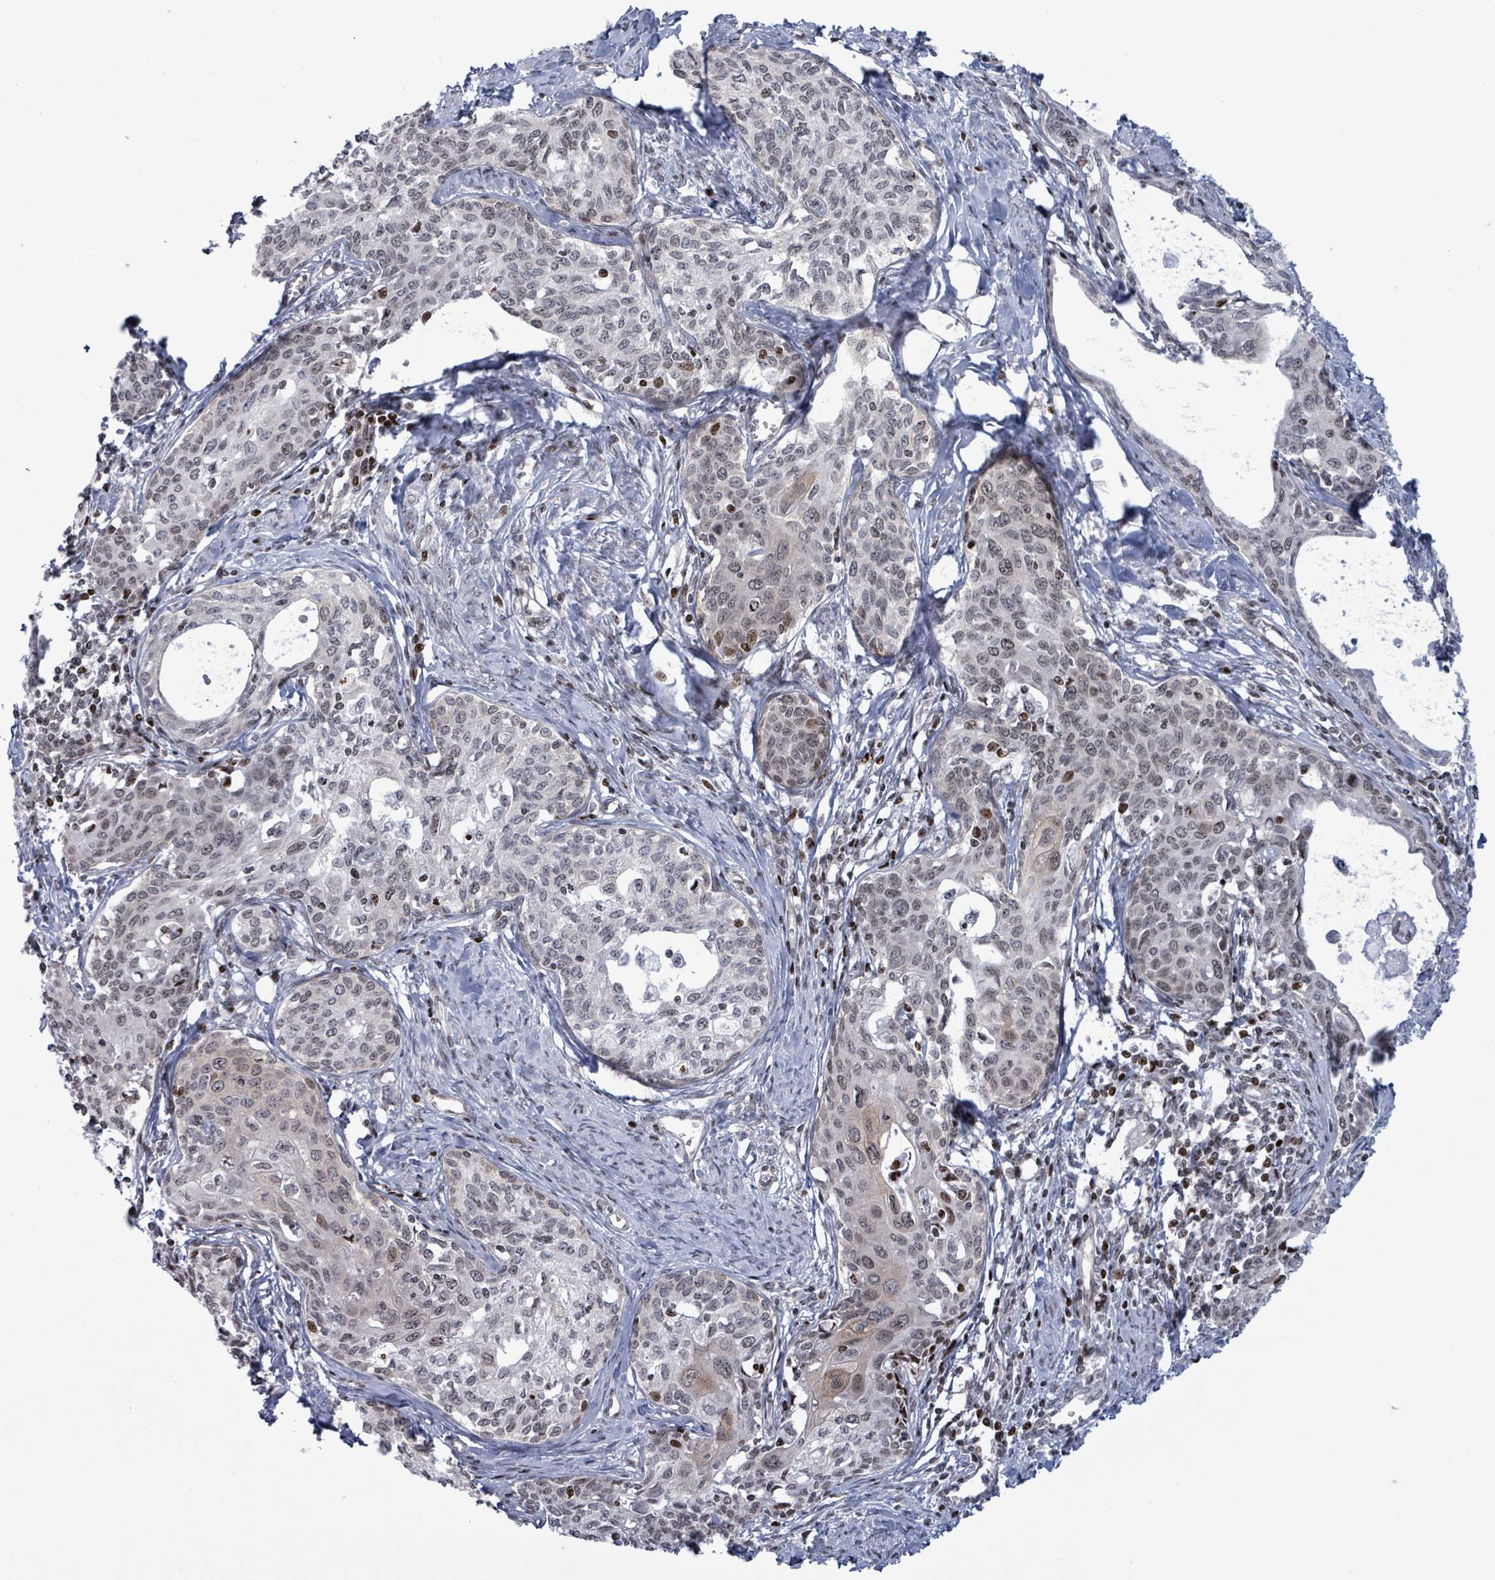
{"staining": {"intensity": "weak", "quantity": "25%-75%", "location": "nuclear"}, "tissue": "cervical cancer", "cell_type": "Tumor cells", "image_type": "cancer", "snomed": [{"axis": "morphology", "description": "Squamous cell carcinoma, NOS"}, {"axis": "morphology", "description": "Adenocarcinoma, NOS"}, {"axis": "topography", "description": "Cervix"}], "caption": "Immunohistochemical staining of cervical cancer demonstrates low levels of weak nuclear positivity in approximately 25%-75% of tumor cells. (IHC, brightfield microscopy, high magnification).", "gene": "FNDC4", "patient": {"sex": "female", "age": 52}}